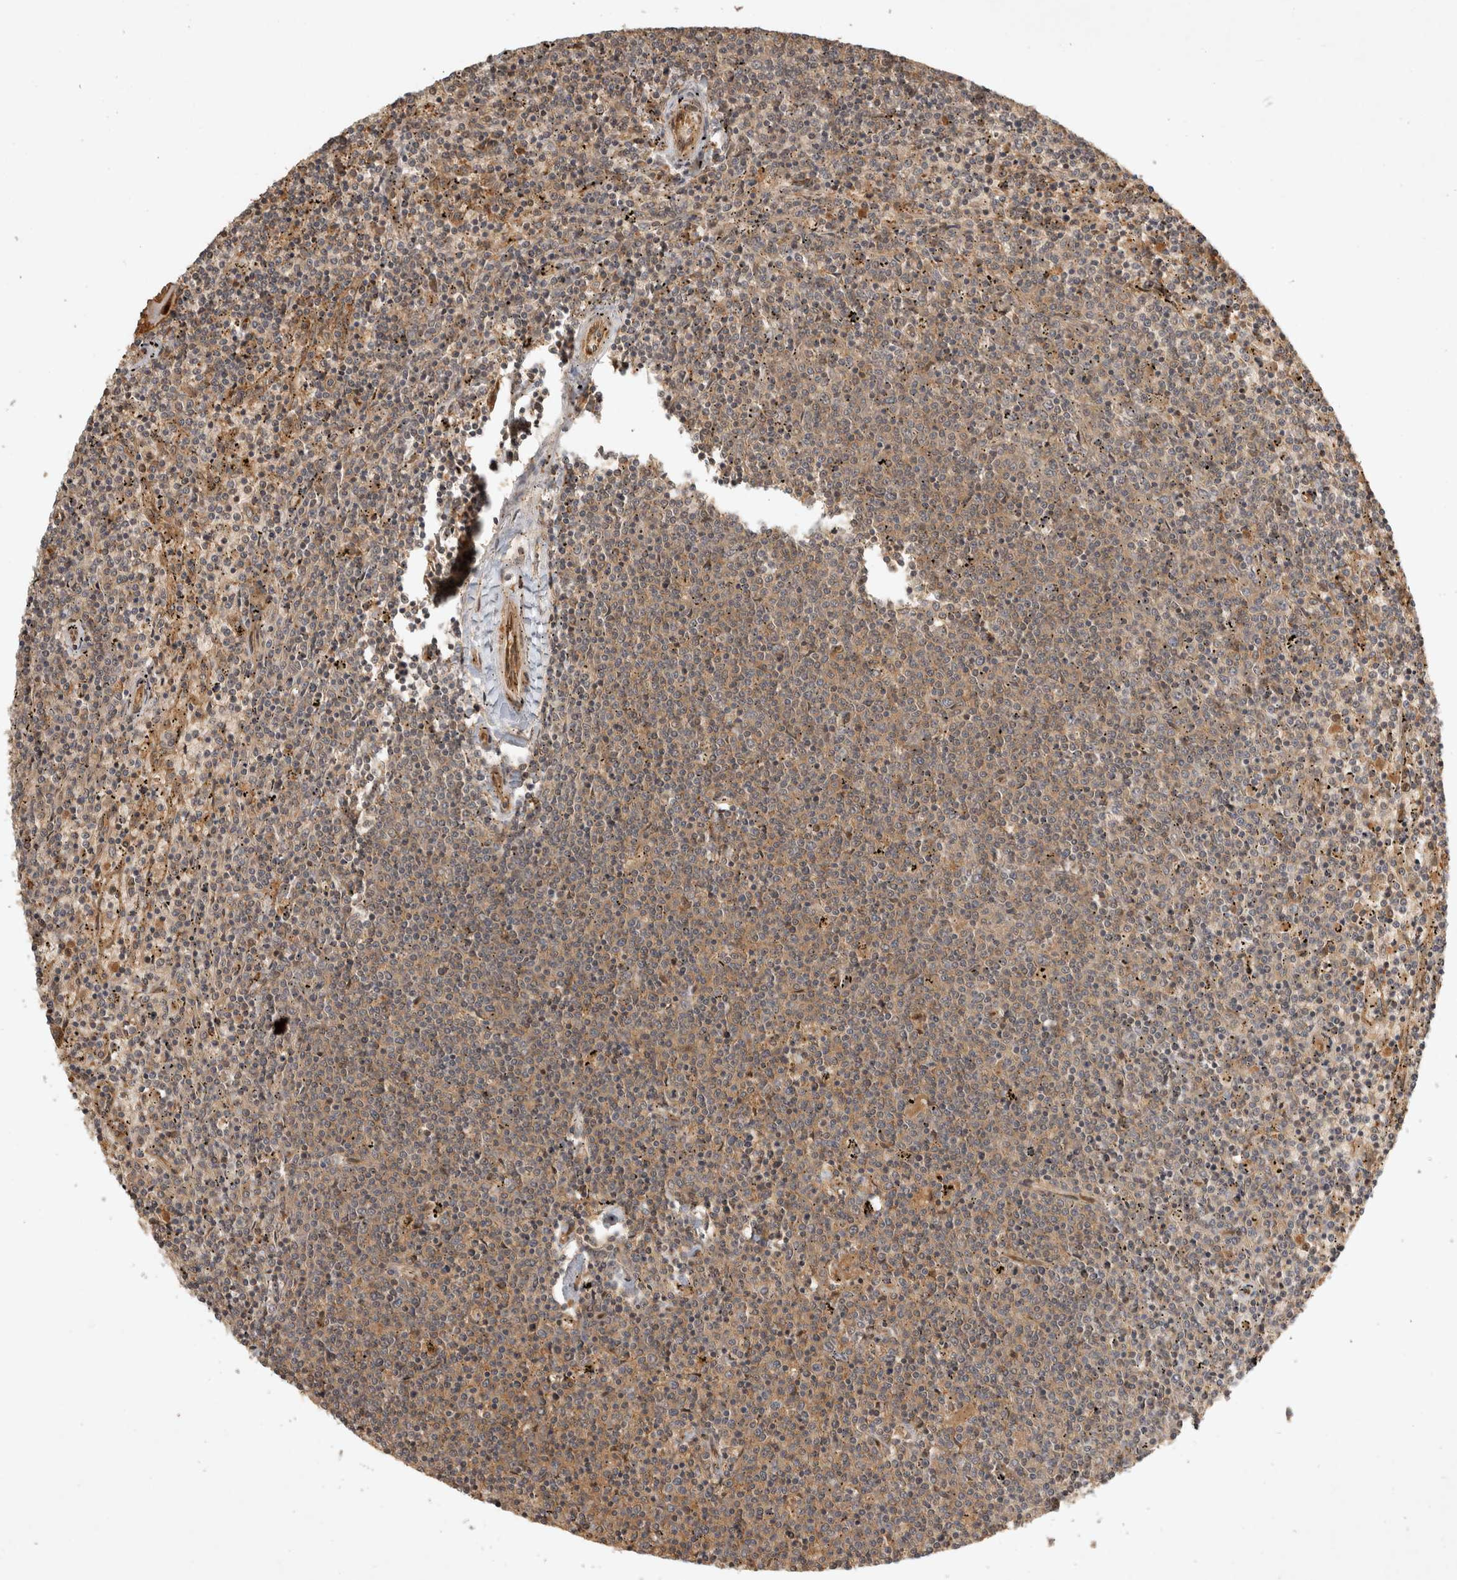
{"staining": {"intensity": "moderate", "quantity": "25%-75%", "location": "cytoplasmic/membranous"}, "tissue": "lymphoma", "cell_type": "Tumor cells", "image_type": "cancer", "snomed": [{"axis": "morphology", "description": "Malignant lymphoma, non-Hodgkin's type, Low grade"}, {"axis": "topography", "description": "Spleen"}], "caption": "IHC photomicrograph of neoplastic tissue: human lymphoma stained using immunohistochemistry (IHC) shows medium levels of moderate protein expression localized specifically in the cytoplasmic/membranous of tumor cells, appearing as a cytoplasmic/membranous brown color.", "gene": "CAMSAP2", "patient": {"sex": "female", "age": 50}}